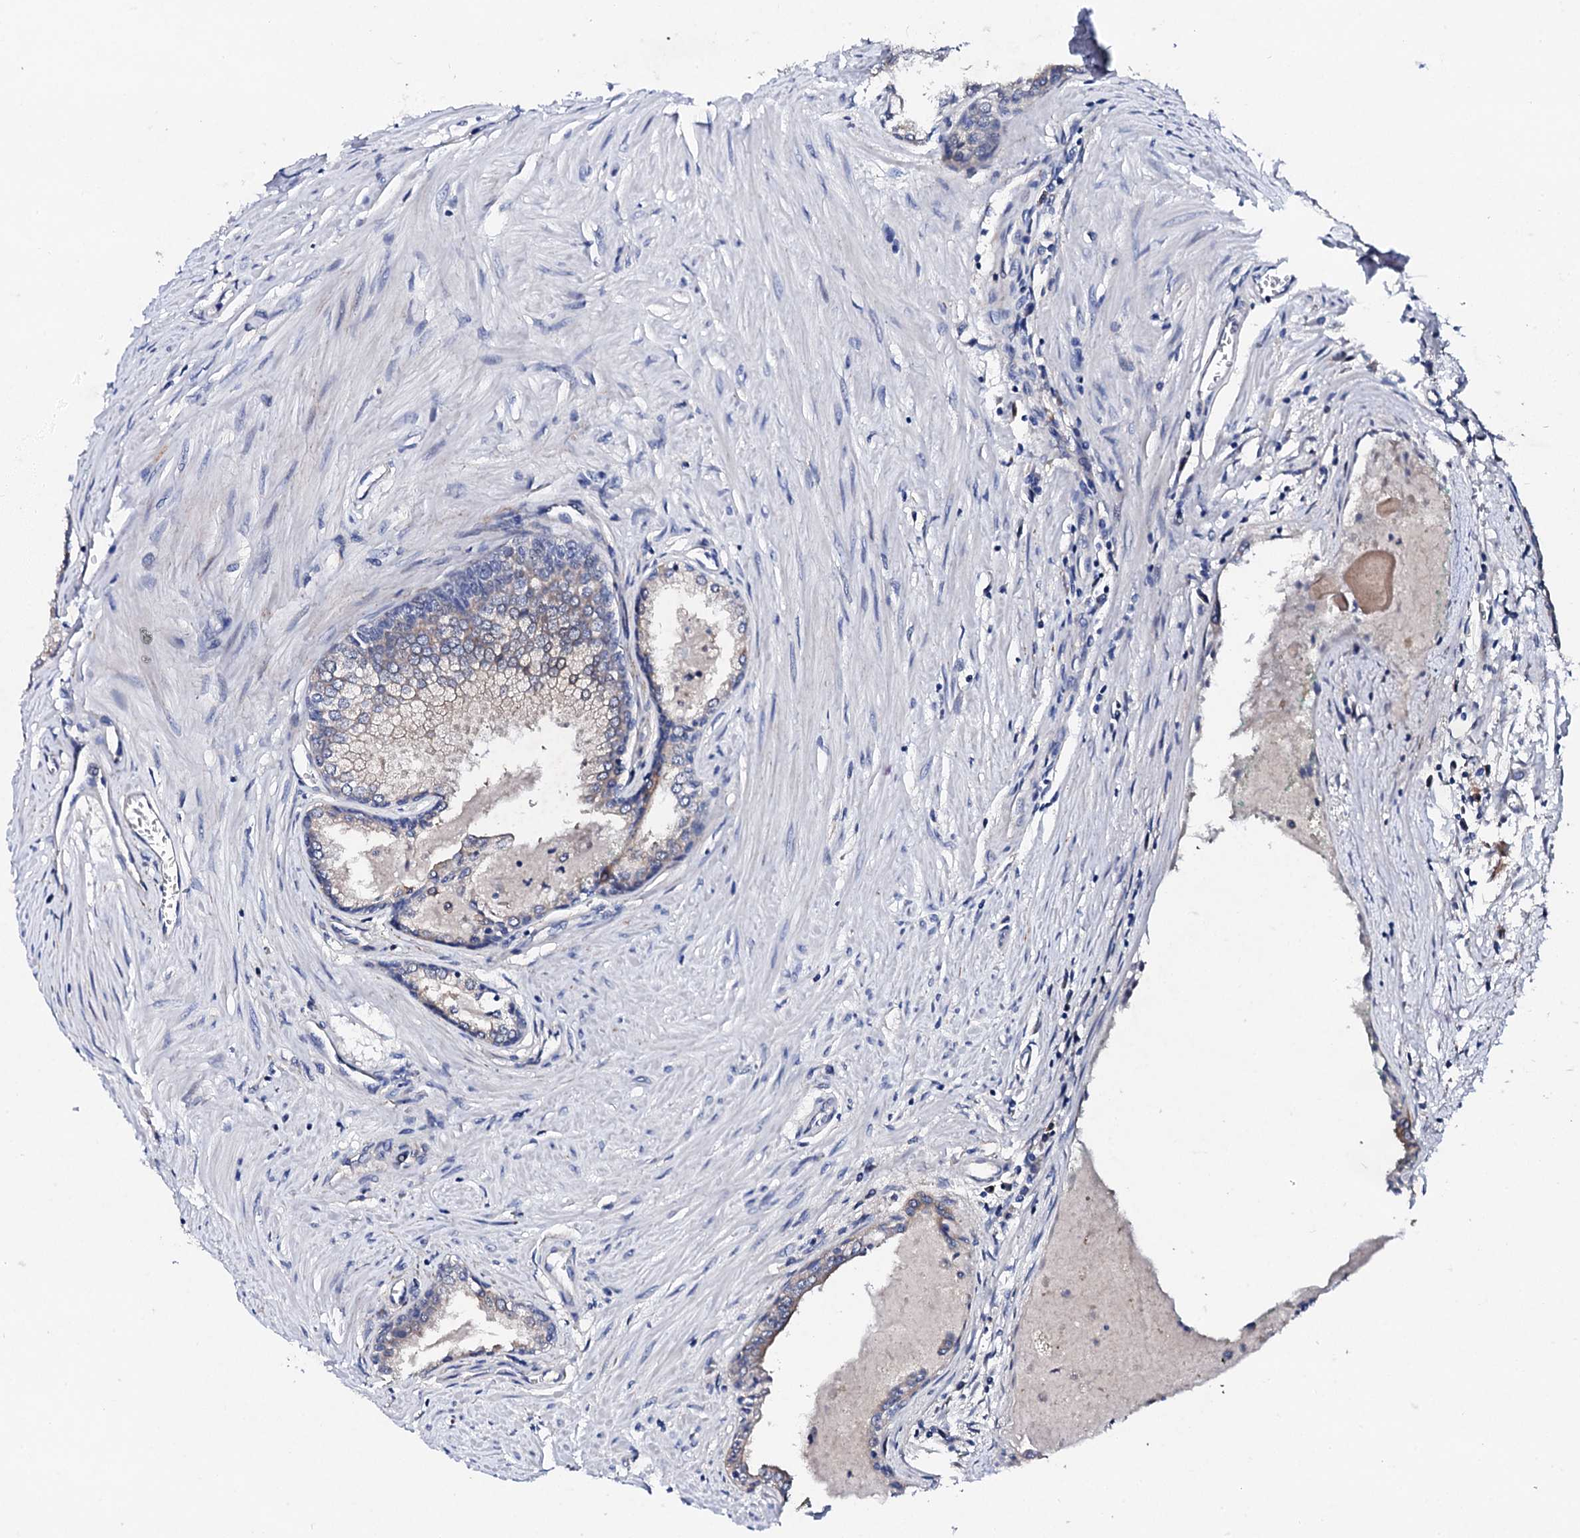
{"staining": {"intensity": "weak", "quantity": "<25%", "location": "cytoplasmic/membranous"}, "tissue": "prostate cancer", "cell_type": "Tumor cells", "image_type": "cancer", "snomed": [{"axis": "morphology", "description": "Adenocarcinoma, High grade"}, {"axis": "topography", "description": "Prostate"}], "caption": "IHC photomicrograph of neoplastic tissue: human adenocarcinoma (high-grade) (prostate) stained with DAB displays no significant protein positivity in tumor cells. Brightfield microscopy of IHC stained with DAB (3,3'-diaminobenzidine) (brown) and hematoxylin (blue), captured at high magnification.", "gene": "TRDN", "patient": {"sex": "male", "age": 68}}